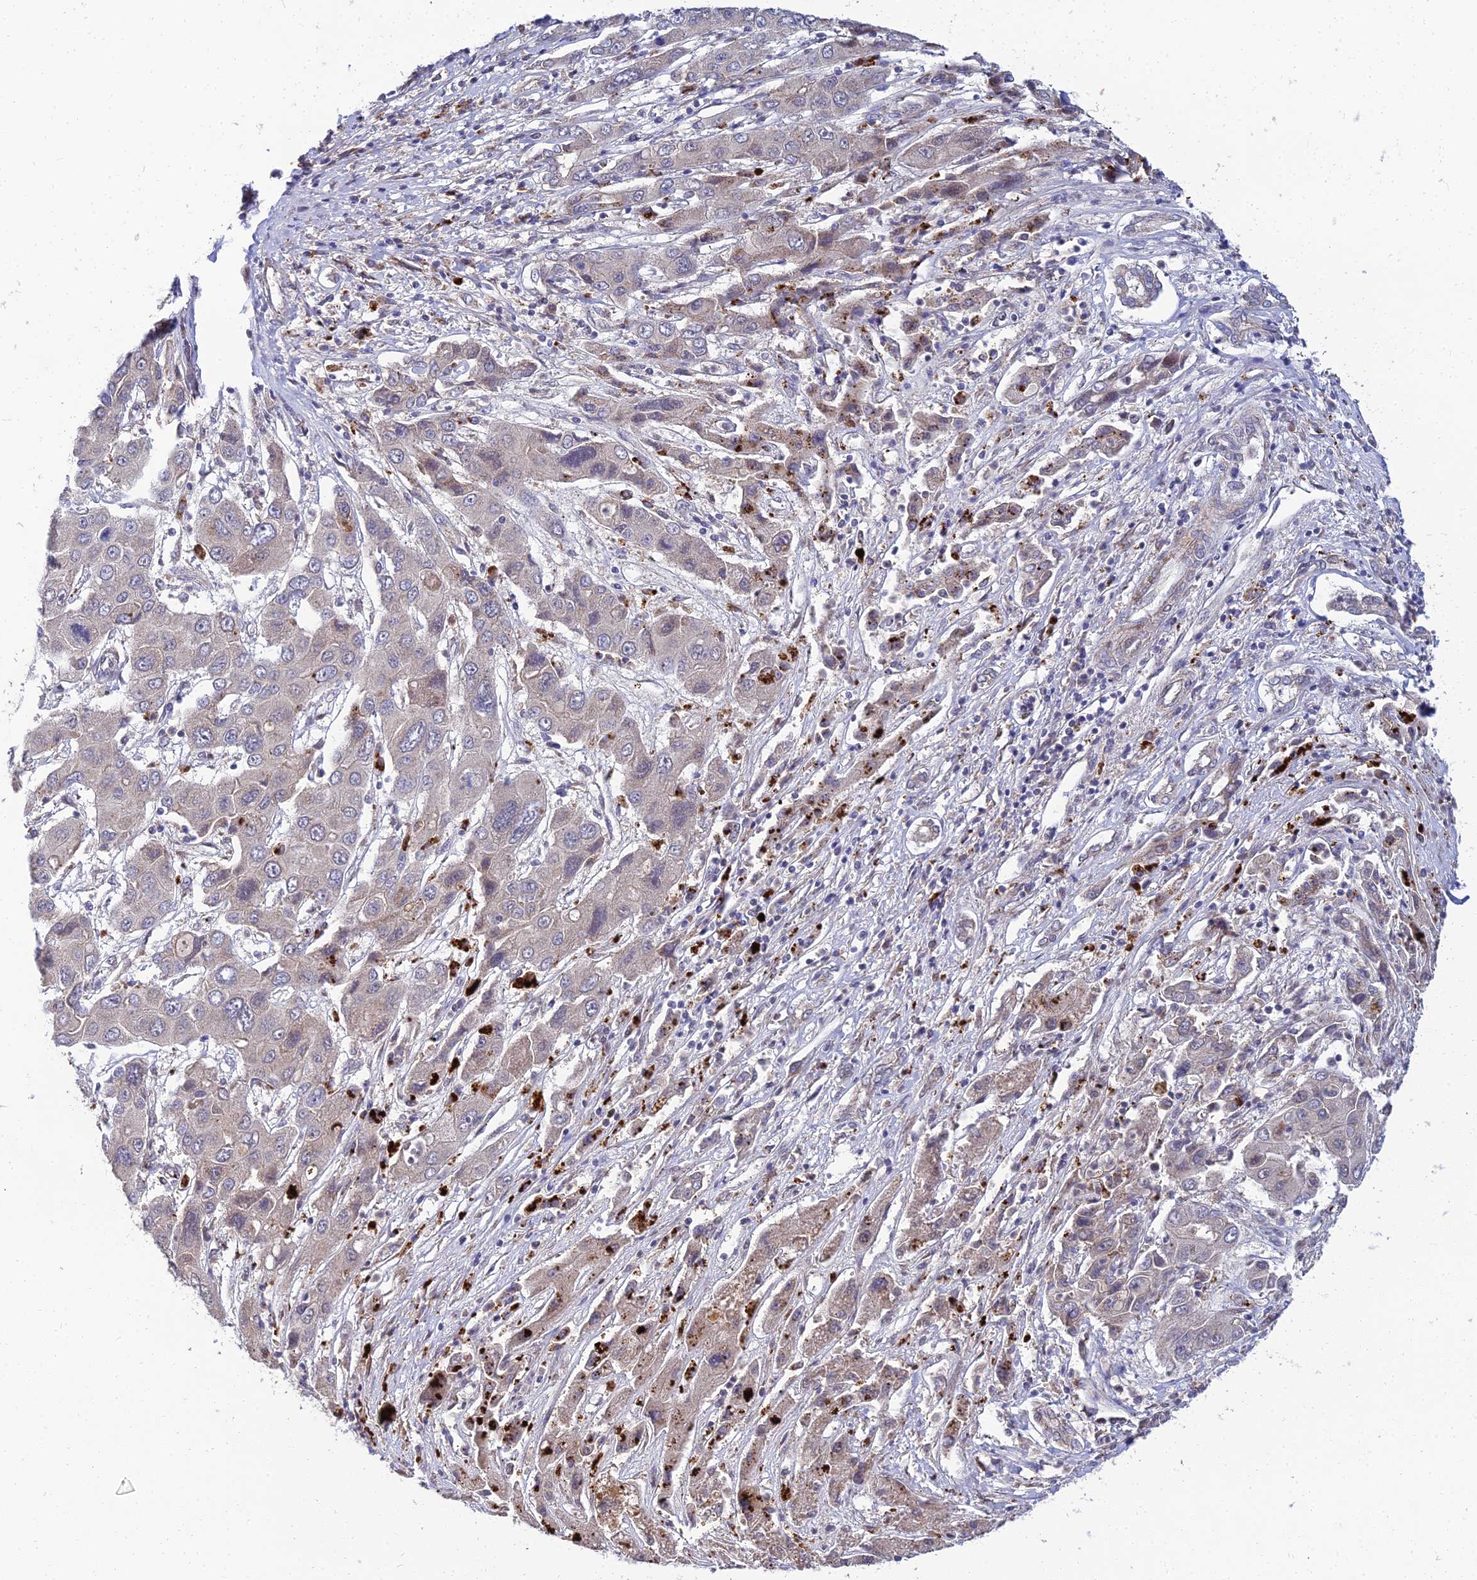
{"staining": {"intensity": "negative", "quantity": "none", "location": "none"}, "tissue": "liver cancer", "cell_type": "Tumor cells", "image_type": "cancer", "snomed": [{"axis": "morphology", "description": "Cholangiocarcinoma"}, {"axis": "topography", "description": "Liver"}], "caption": "Immunohistochemistry (IHC) micrograph of liver cancer (cholangiocarcinoma) stained for a protein (brown), which exhibits no expression in tumor cells. Nuclei are stained in blue.", "gene": "NPY", "patient": {"sex": "male", "age": 67}}